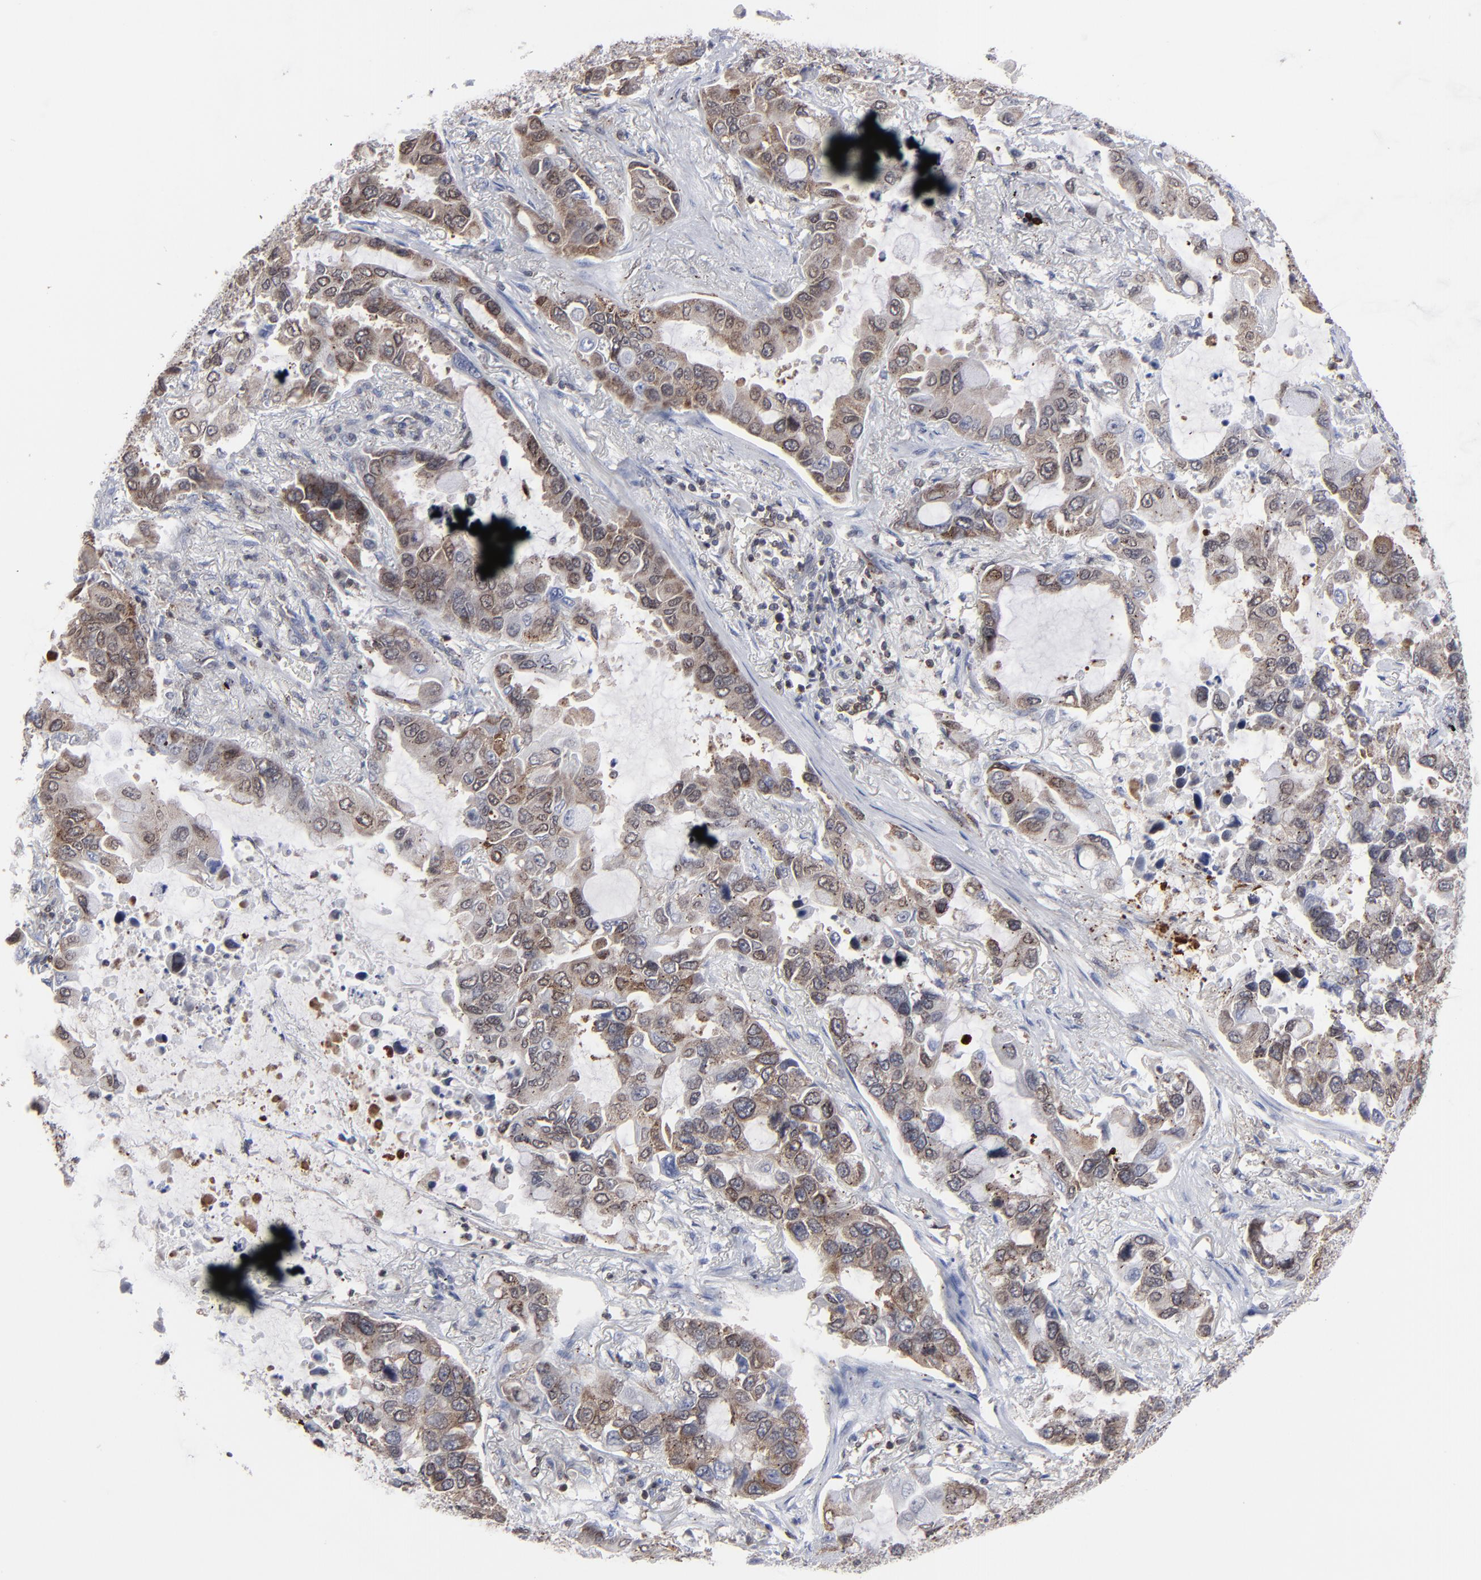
{"staining": {"intensity": "moderate", "quantity": ">75%", "location": "cytoplasmic/membranous,nuclear"}, "tissue": "lung cancer", "cell_type": "Tumor cells", "image_type": "cancer", "snomed": [{"axis": "morphology", "description": "Adenocarcinoma, NOS"}, {"axis": "topography", "description": "Lung"}], "caption": "Protein staining of lung cancer (adenocarcinoma) tissue displays moderate cytoplasmic/membranous and nuclear staining in approximately >75% of tumor cells.", "gene": "KIAA2026", "patient": {"sex": "male", "age": 64}}